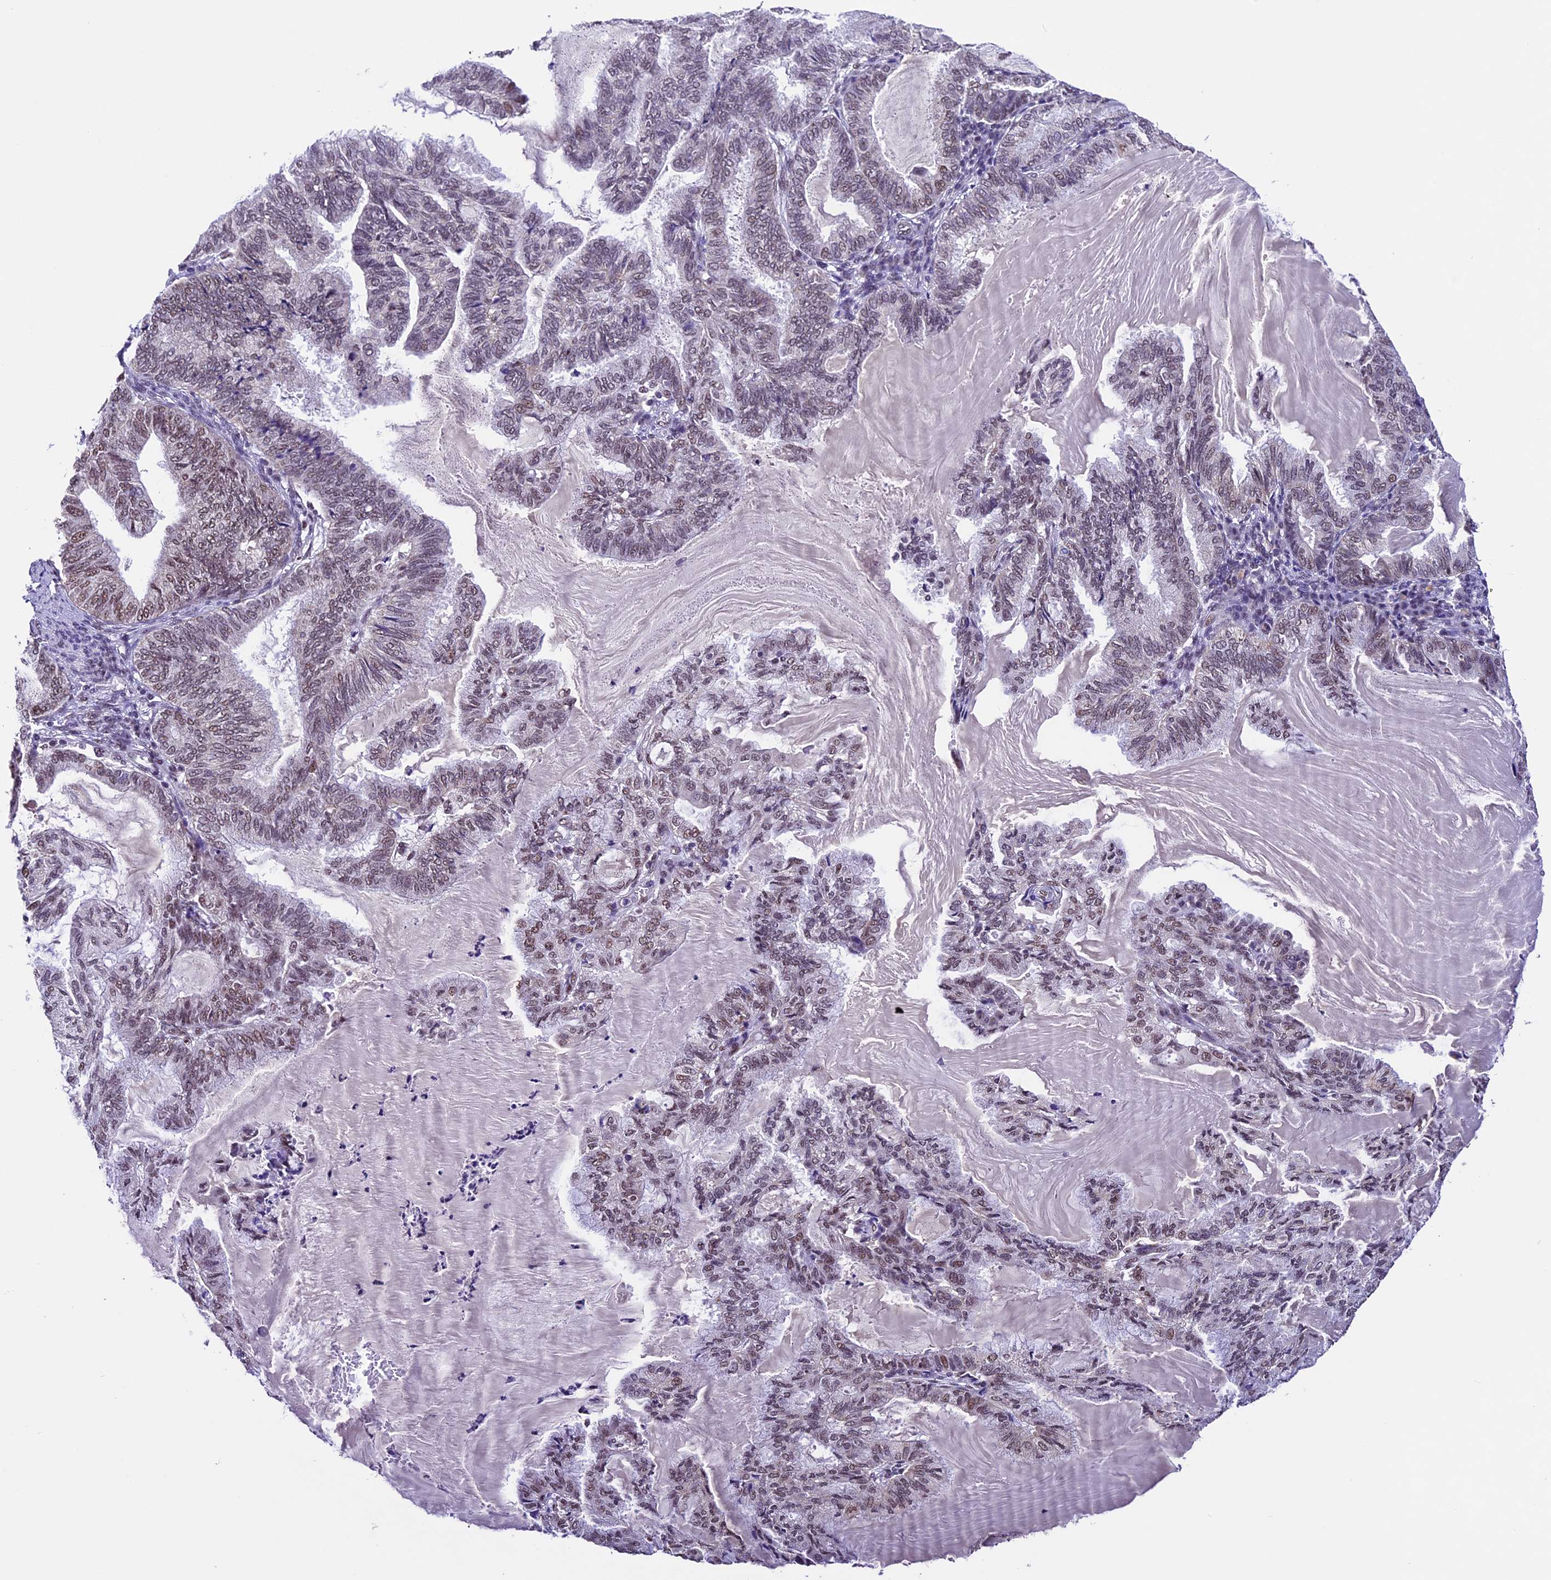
{"staining": {"intensity": "weak", "quantity": "25%-75%", "location": "nuclear"}, "tissue": "endometrial cancer", "cell_type": "Tumor cells", "image_type": "cancer", "snomed": [{"axis": "morphology", "description": "Adenocarcinoma, NOS"}, {"axis": "topography", "description": "Endometrium"}], "caption": "Human adenocarcinoma (endometrial) stained for a protein (brown) demonstrates weak nuclear positive expression in about 25%-75% of tumor cells.", "gene": "CARS2", "patient": {"sex": "female", "age": 86}}